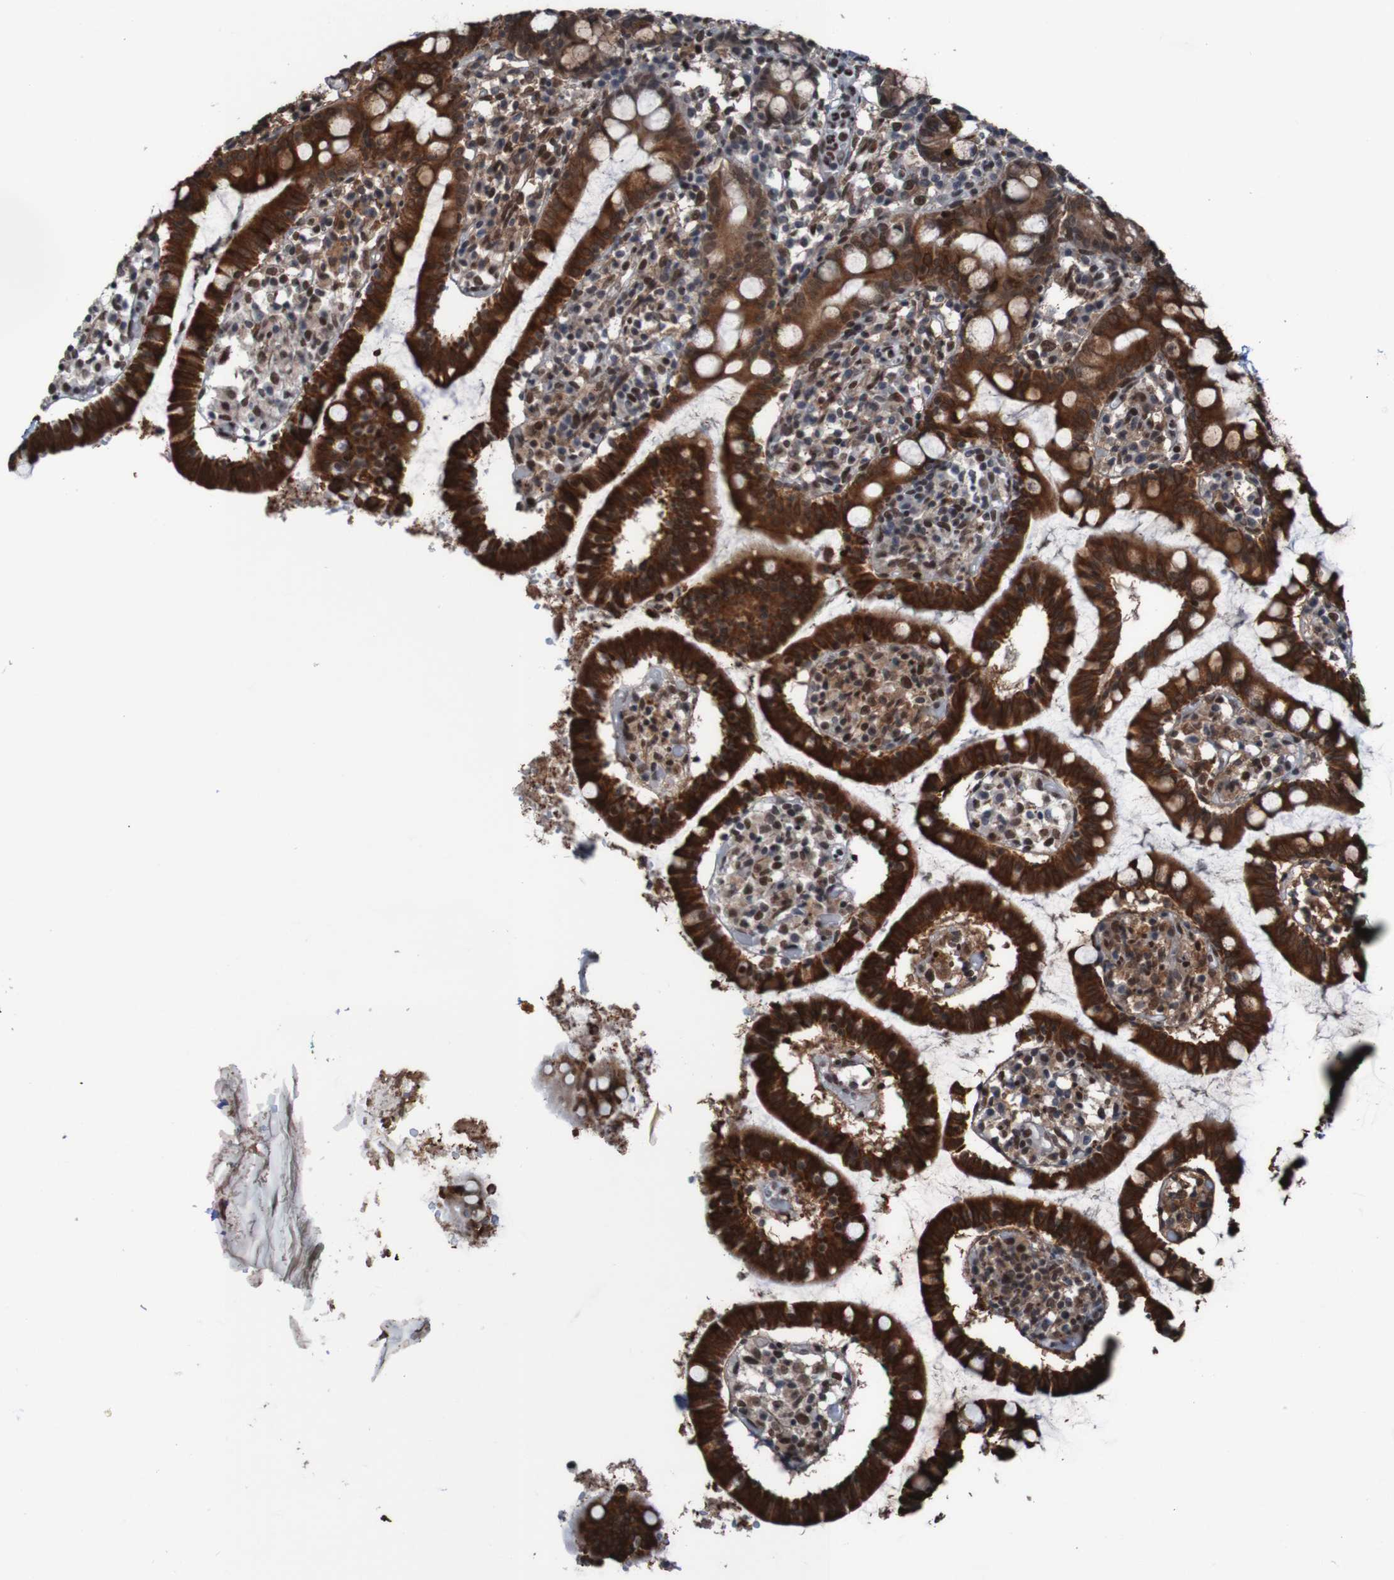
{"staining": {"intensity": "strong", "quantity": ">75%", "location": "cytoplasmic/membranous,nuclear"}, "tissue": "small intestine", "cell_type": "Glandular cells", "image_type": "normal", "snomed": [{"axis": "morphology", "description": "Normal tissue, NOS"}, {"axis": "morphology", "description": "Cystadenocarcinoma, serous, Metastatic site"}, {"axis": "topography", "description": "Small intestine"}], "caption": "Approximately >75% of glandular cells in normal human small intestine demonstrate strong cytoplasmic/membranous,nuclear protein staining as visualized by brown immunohistochemical staining.", "gene": "PHF2", "patient": {"sex": "female", "age": 61}}